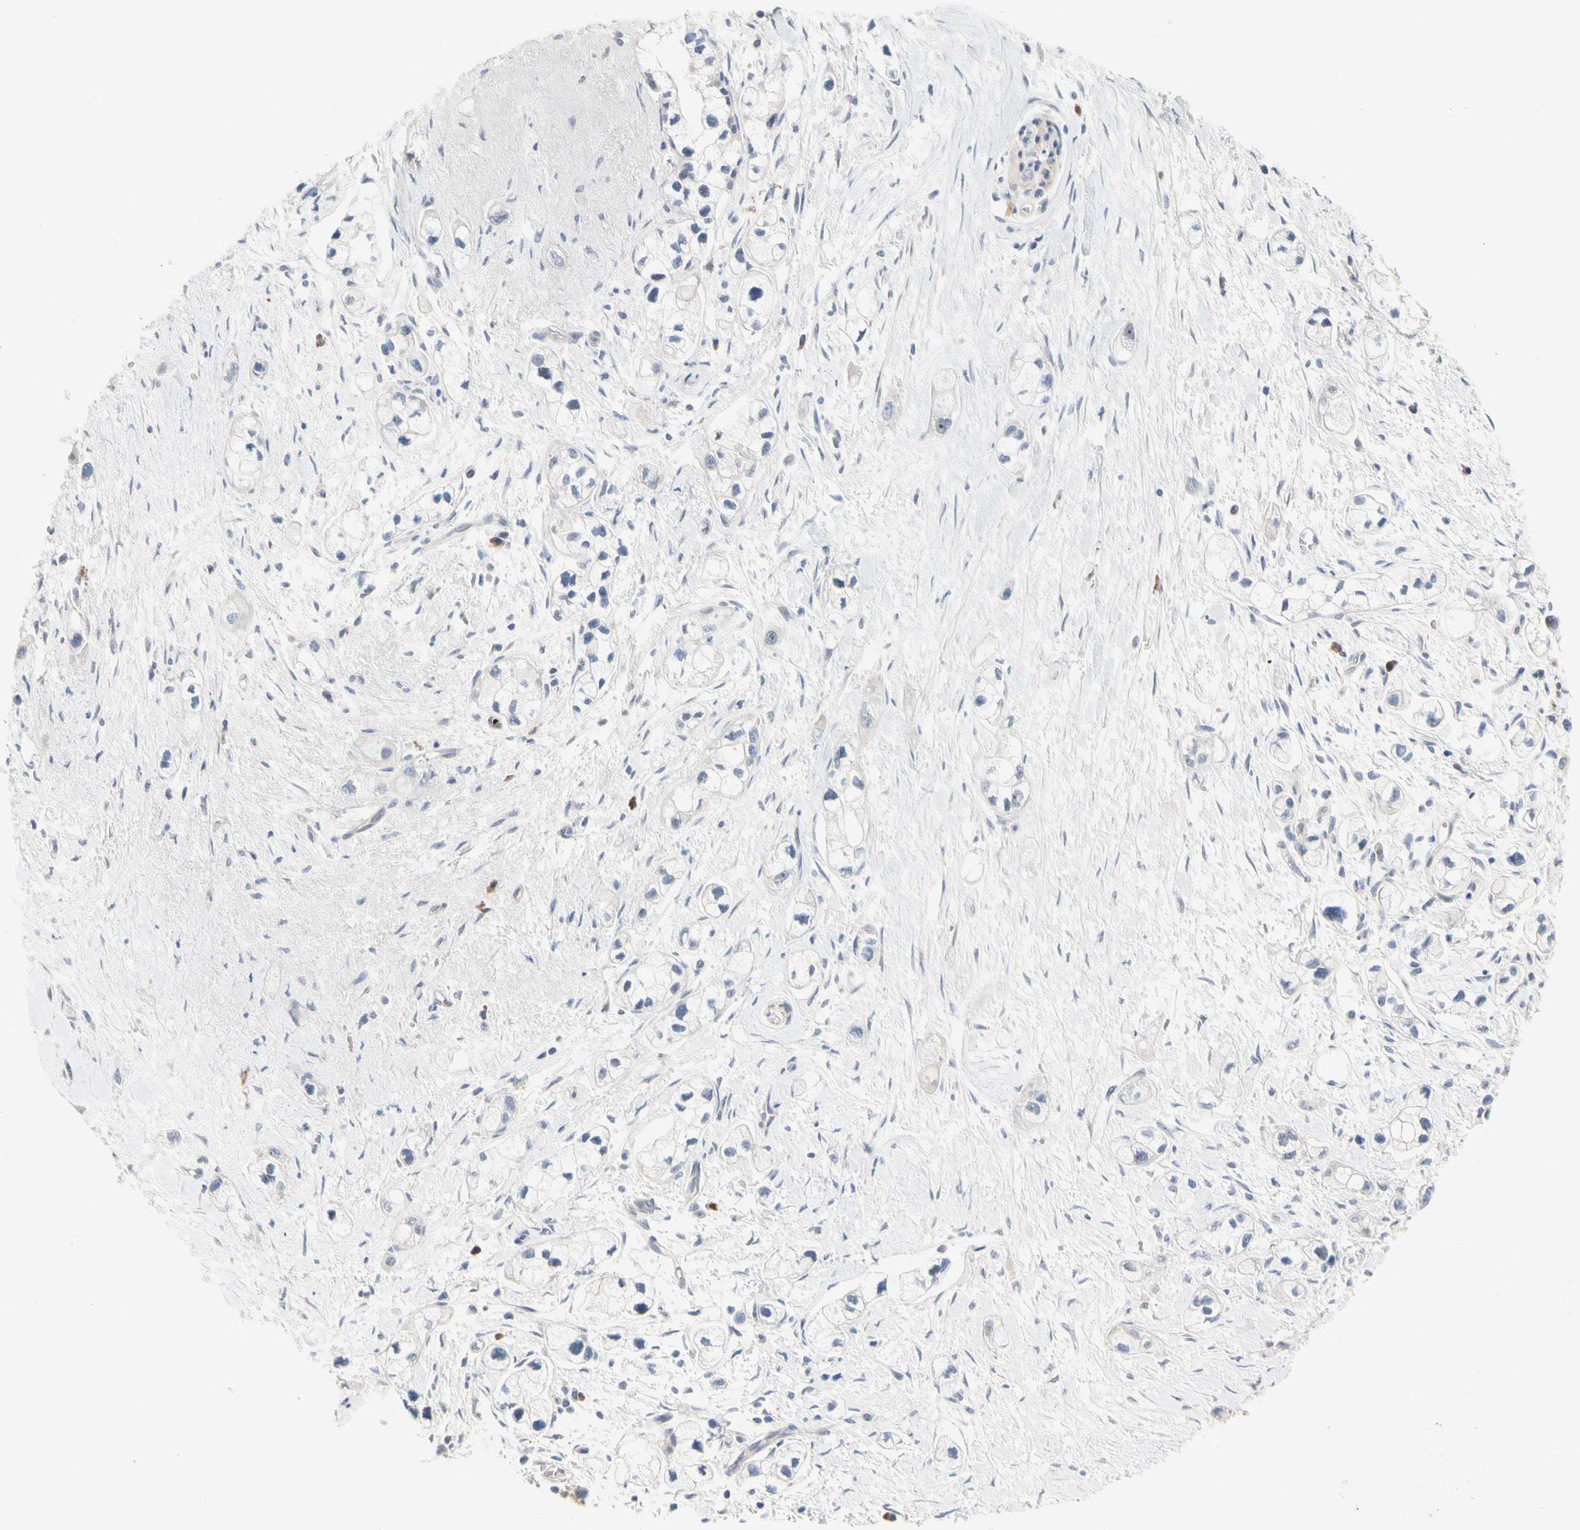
{"staining": {"intensity": "negative", "quantity": "none", "location": "none"}, "tissue": "pancreatic cancer", "cell_type": "Tumor cells", "image_type": "cancer", "snomed": [{"axis": "morphology", "description": "Adenocarcinoma, NOS"}, {"axis": "topography", "description": "Pancreas"}], "caption": "High power microscopy histopathology image of an immunohistochemistry image of pancreatic cancer (adenocarcinoma), revealing no significant expression in tumor cells. (DAB immunohistochemistry (IHC) with hematoxylin counter stain).", "gene": "HMGCR", "patient": {"sex": "male", "age": 74}}